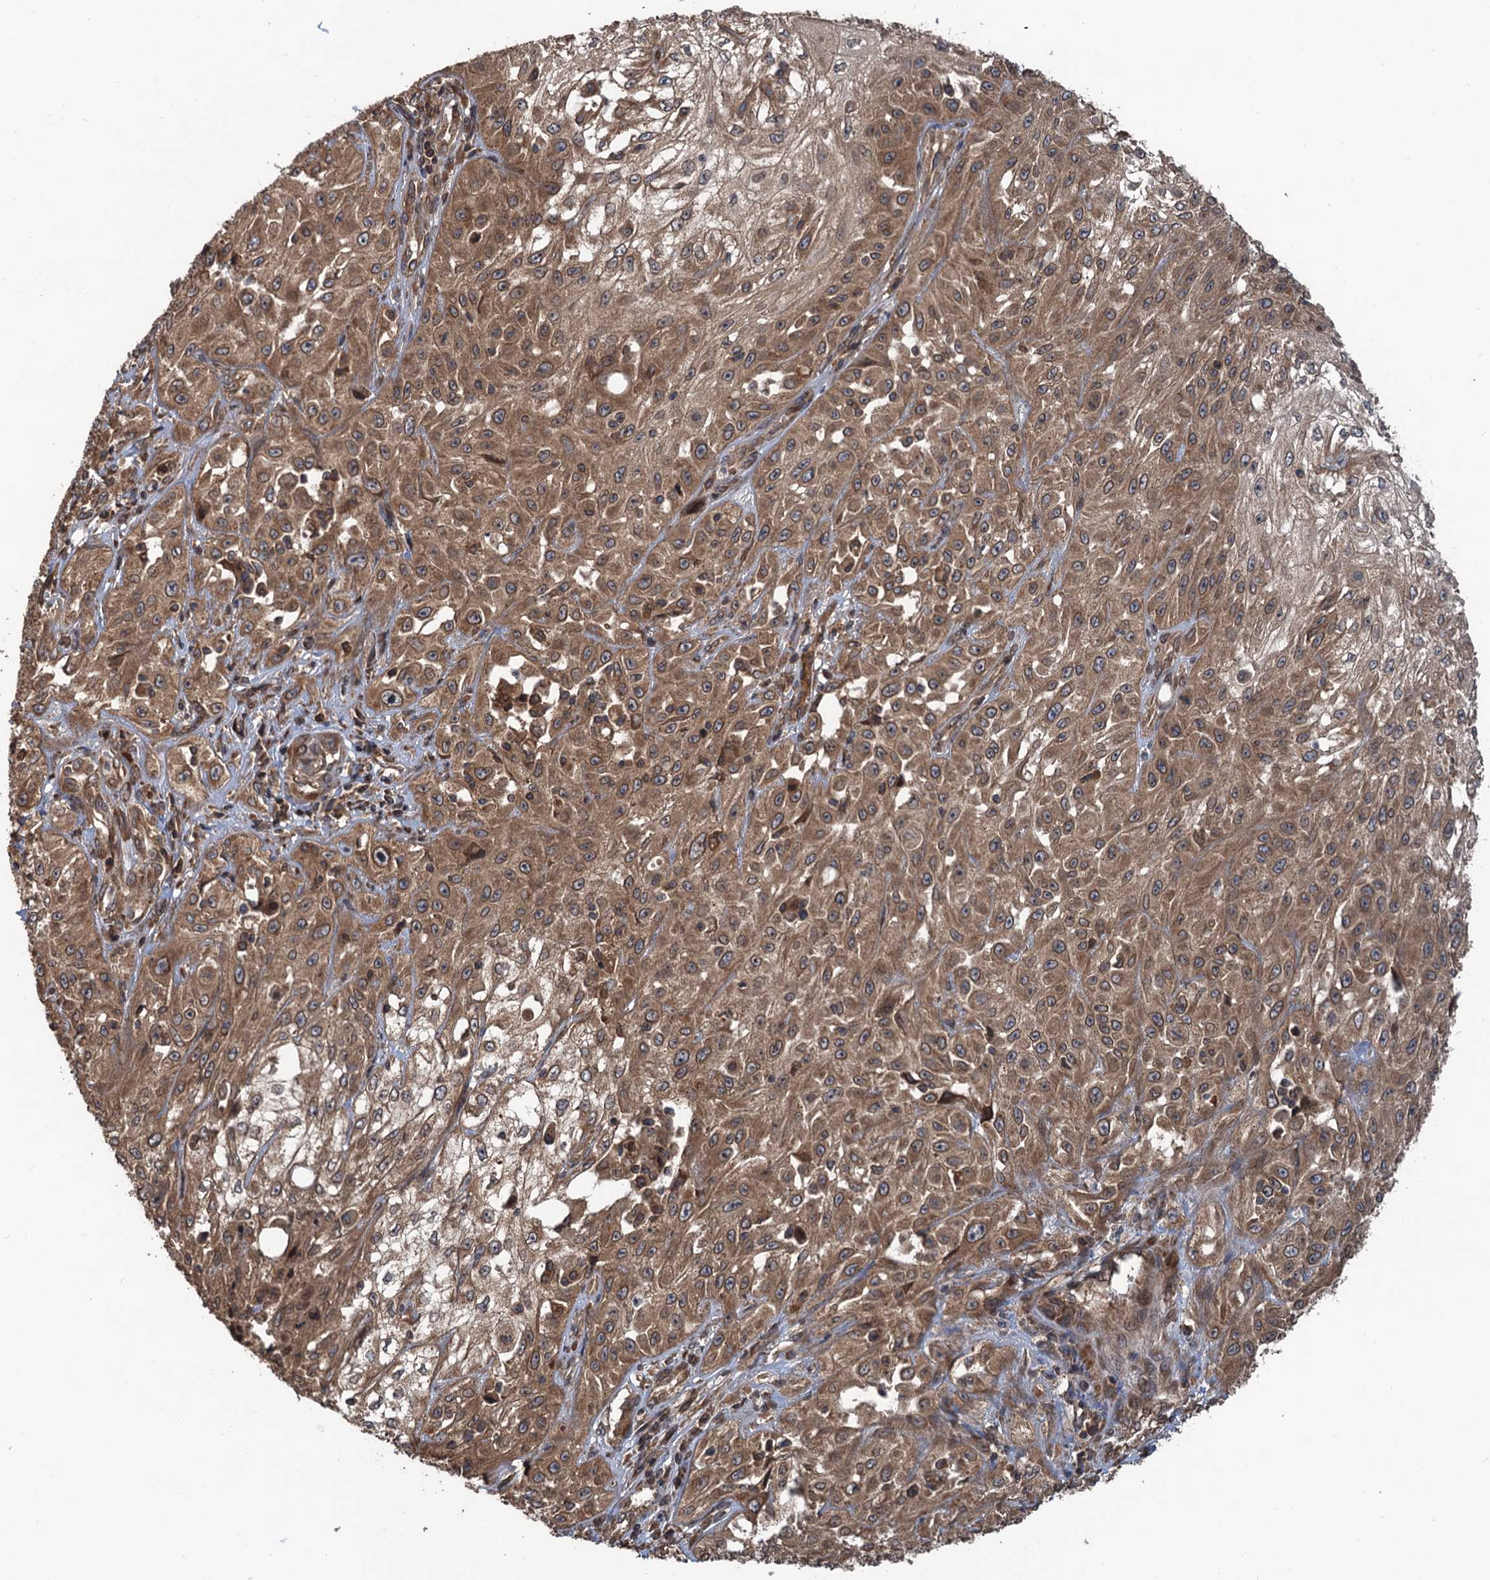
{"staining": {"intensity": "moderate", "quantity": "25%-75%", "location": "cytoplasmic/membranous"}, "tissue": "skin cancer", "cell_type": "Tumor cells", "image_type": "cancer", "snomed": [{"axis": "morphology", "description": "Squamous cell carcinoma, NOS"}, {"axis": "morphology", "description": "Squamous cell carcinoma, metastatic, NOS"}, {"axis": "topography", "description": "Skin"}, {"axis": "topography", "description": "Lymph node"}], "caption": "The immunohistochemical stain labels moderate cytoplasmic/membranous staining in tumor cells of skin metastatic squamous cell carcinoma tissue.", "gene": "GLE1", "patient": {"sex": "male", "age": 75}}